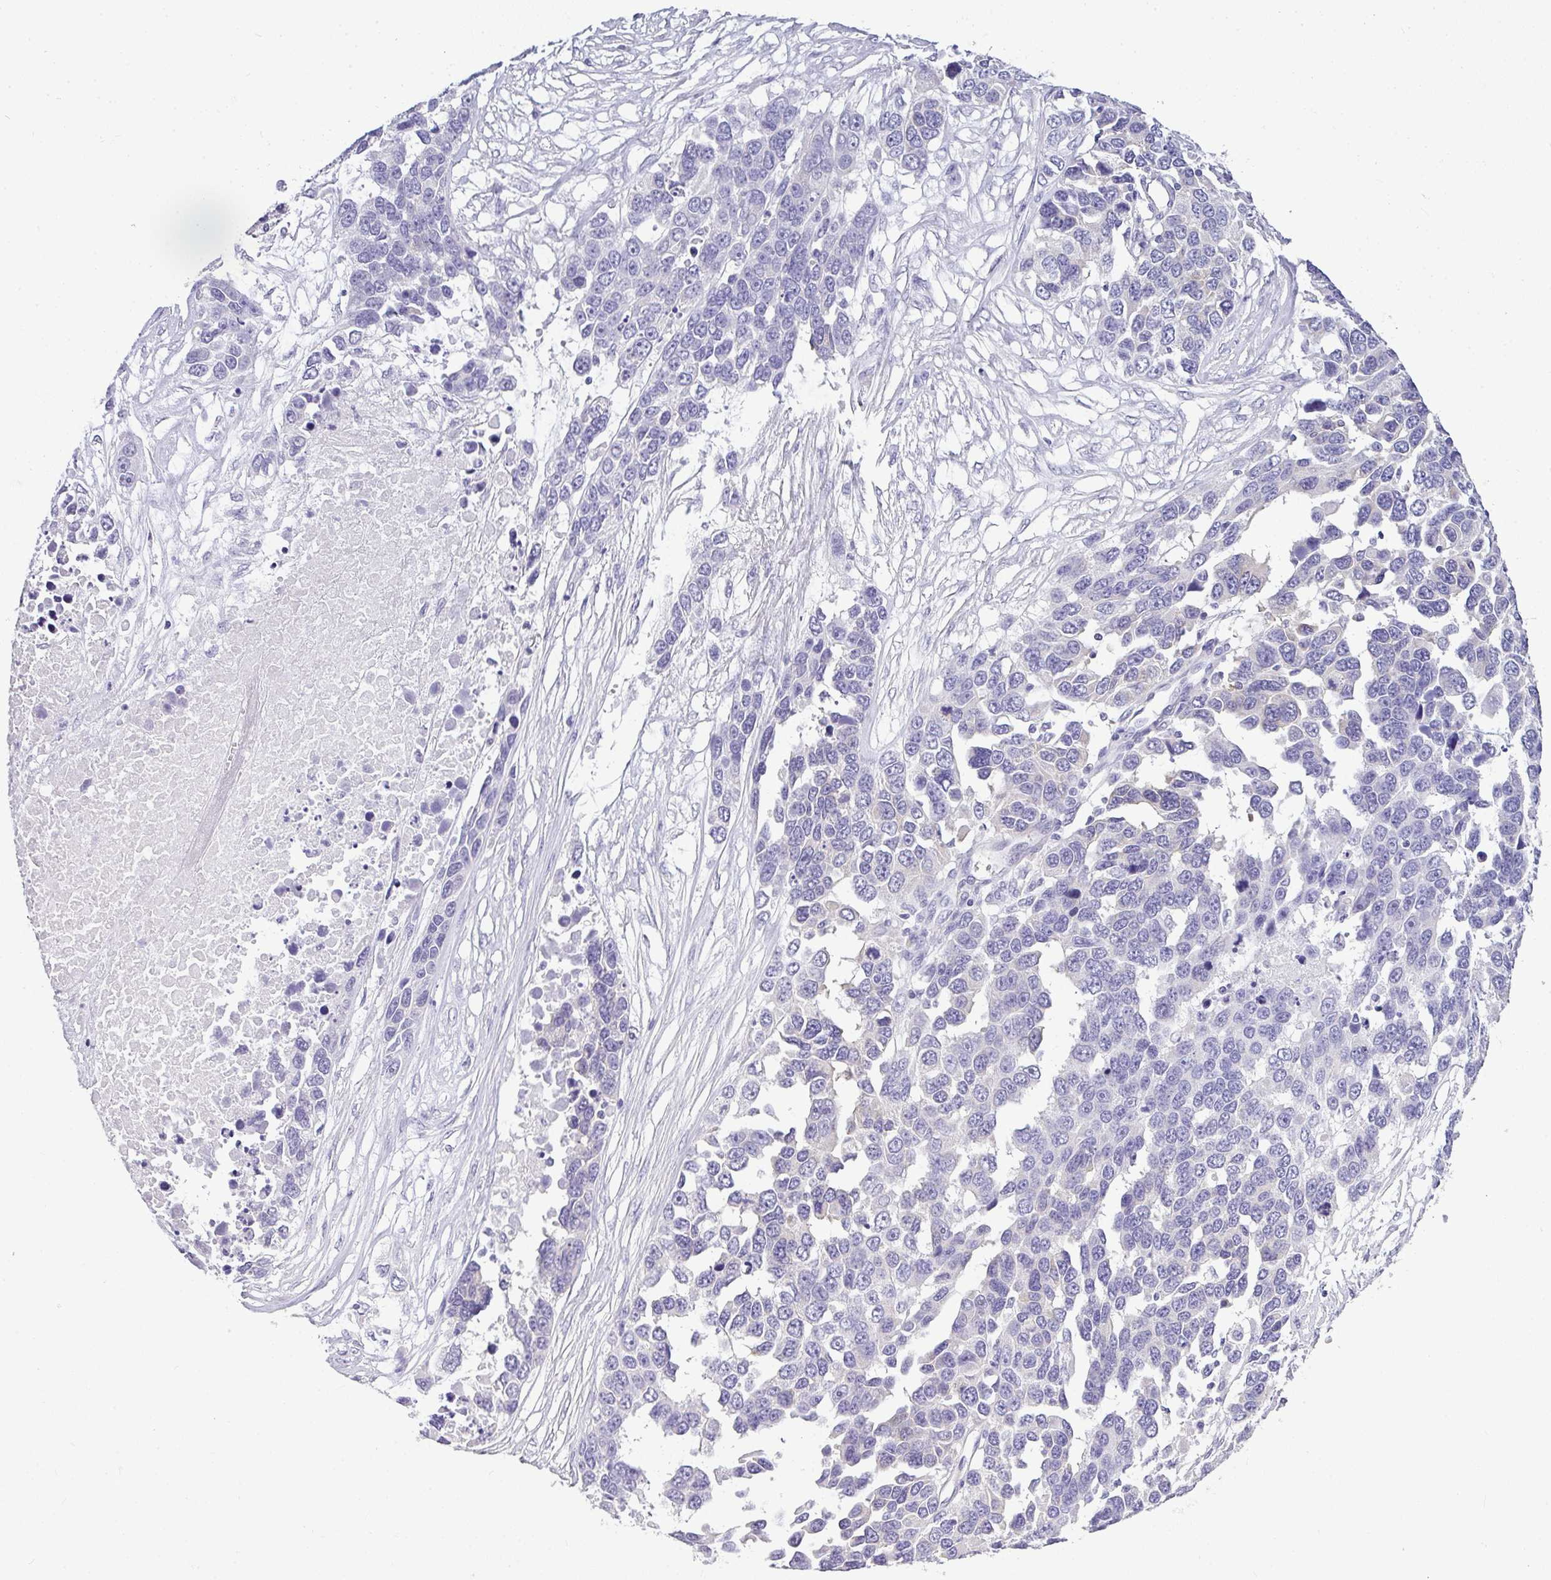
{"staining": {"intensity": "negative", "quantity": "none", "location": "none"}, "tissue": "ovarian cancer", "cell_type": "Tumor cells", "image_type": "cancer", "snomed": [{"axis": "morphology", "description": "Cystadenocarcinoma, serous, NOS"}, {"axis": "topography", "description": "Ovary"}], "caption": "High magnification brightfield microscopy of ovarian cancer (serous cystadenocarcinoma) stained with DAB (3,3'-diaminobenzidine) (brown) and counterstained with hematoxylin (blue): tumor cells show no significant positivity.", "gene": "LIPE", "patient": {"sex": "female", "age": 76}}